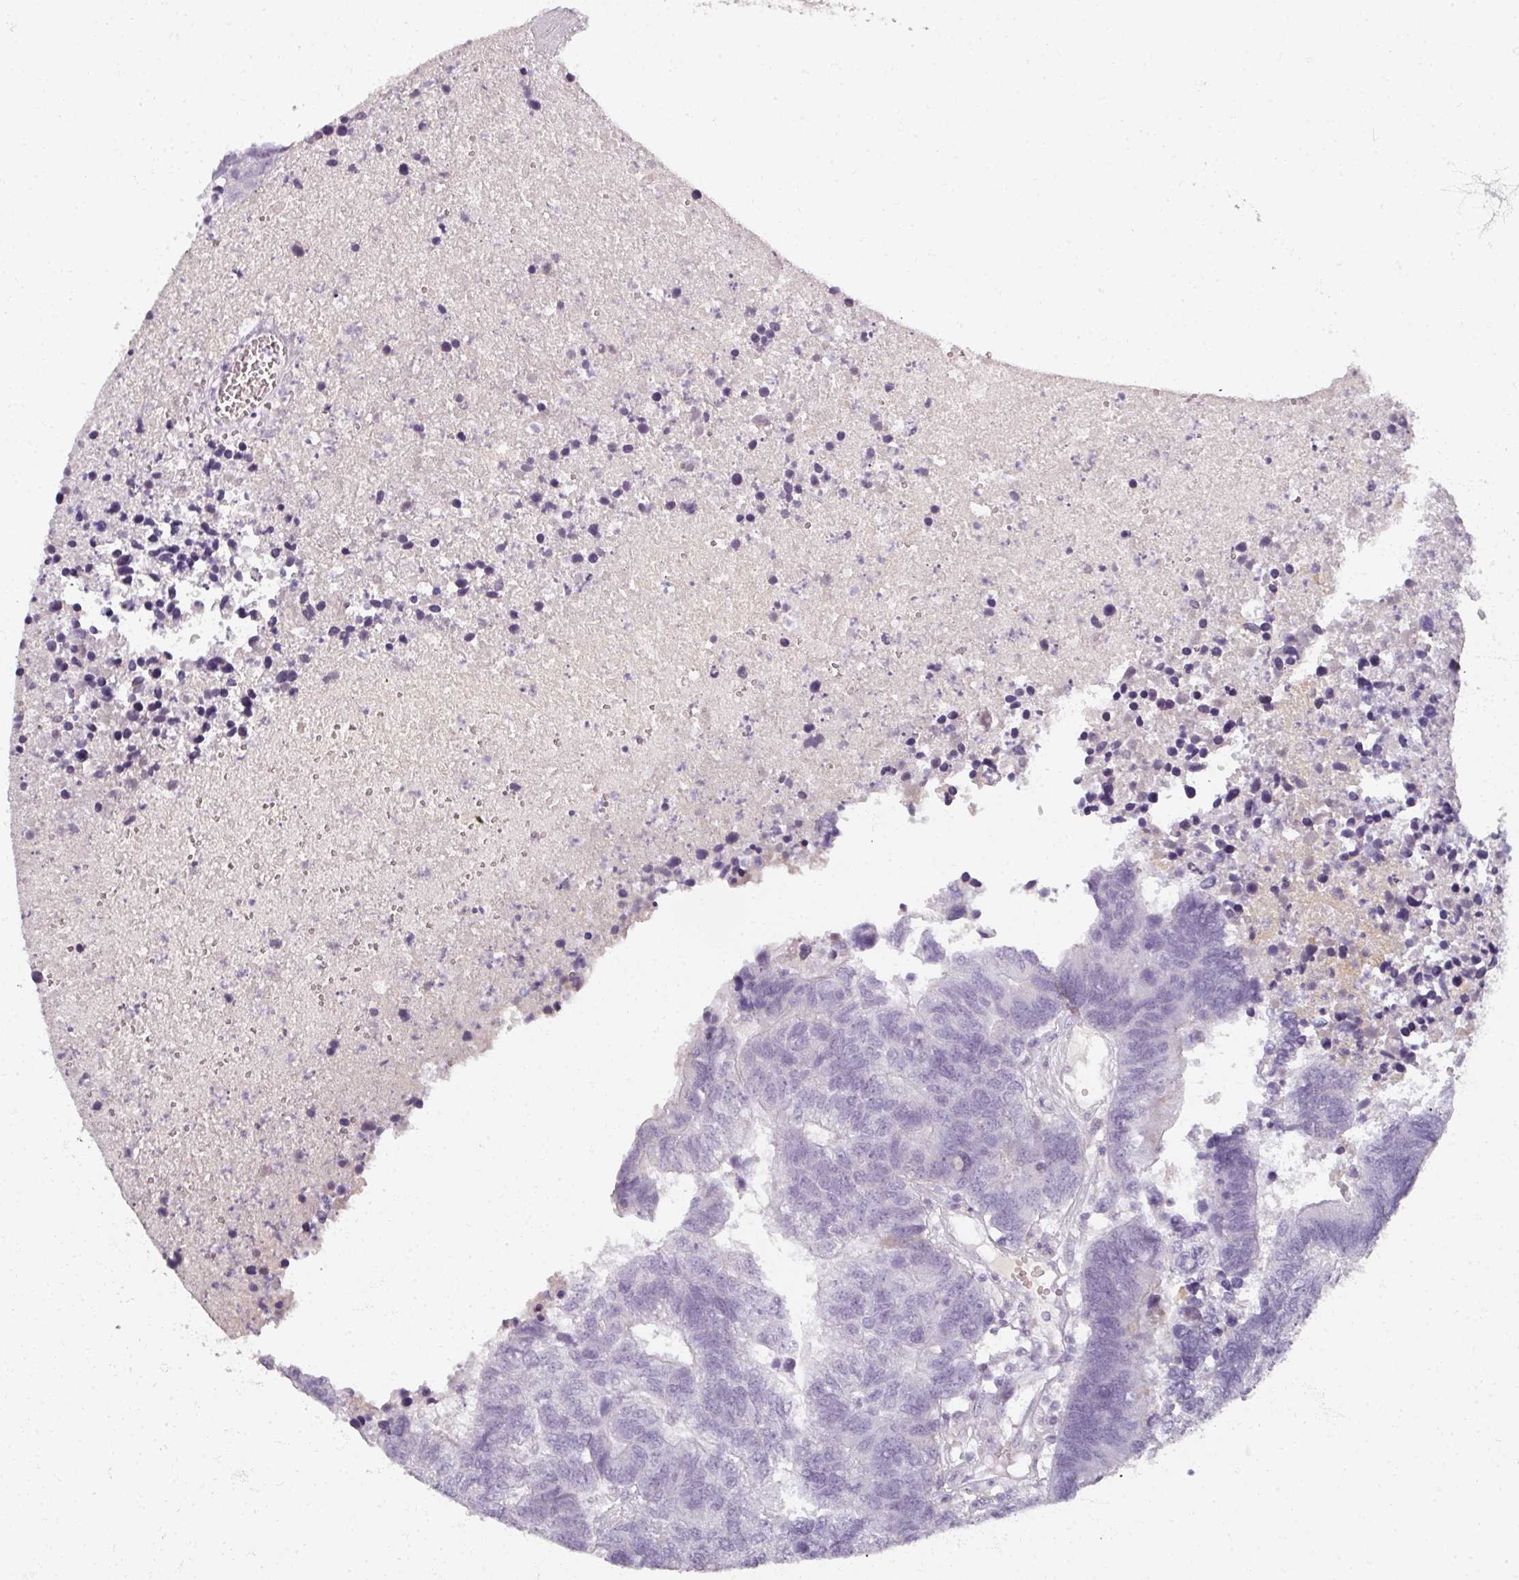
{"staining": {"intensity": "negative", "quantity": "none", "location": "none"}, "tissue": "colorectal cancer", "cell_type": "Tumor cells", "image_type": "cancer", "snomed": [{"axis": "morphology", "description": "Adenocarcinoma, NOS"}, {"axis": "topography", "description": "Colon"}], "caption": "IHC histopathology image of neoplastic tissue: human colorectal adenocarcinoma stained with DAB (3,3'-diaminobenzidine) shows no significant protein staining in tumor cells.", "gene": "REG3G", "patient": {"sex": "female", "age": 48}}